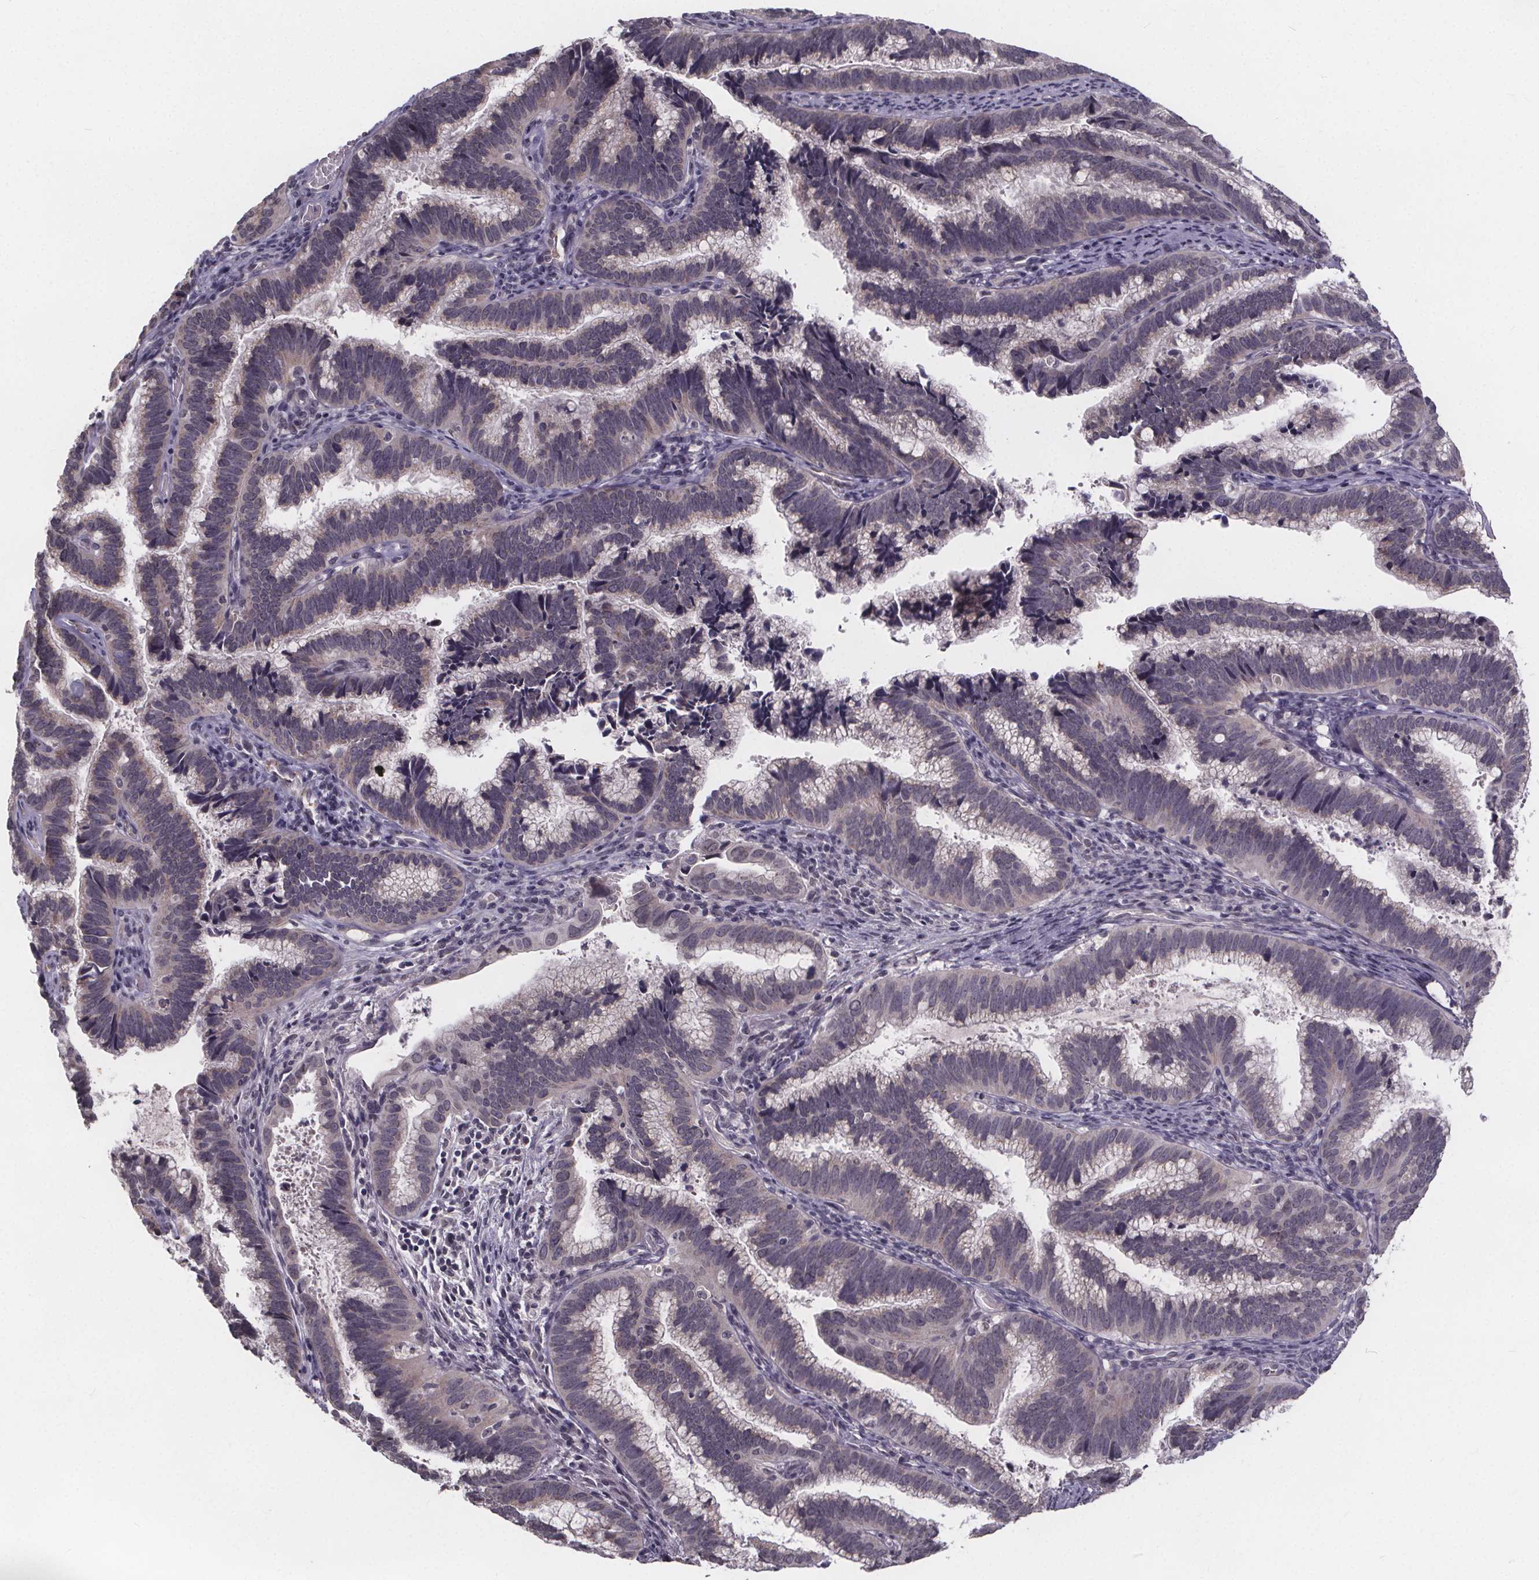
{"staining": {"intensity": "weak", "quantity": "<25%", "location": "cytoplasmic/membranous"}, "tissue": "cervical cancer", "cell_type": "Tumor cells", "image_type": "cancer", "snomed": [{"axis": "morphology", "description": "Adenocarcinoma, NOS"}, {"axis": "topography", "description": "Cervix"}], "caption": "Immunohistochemical staining of human cervical cancer (adenocarcinoma) shows no significant expression in tumor cells. The staining was performed using DAB to visualize the protein expression in brown, while the nuclei were stained in blue with hematoxylin (Magnification: 20x).", "gene": "FAM181B", "patient": {"sex": "female", "age": 61}}